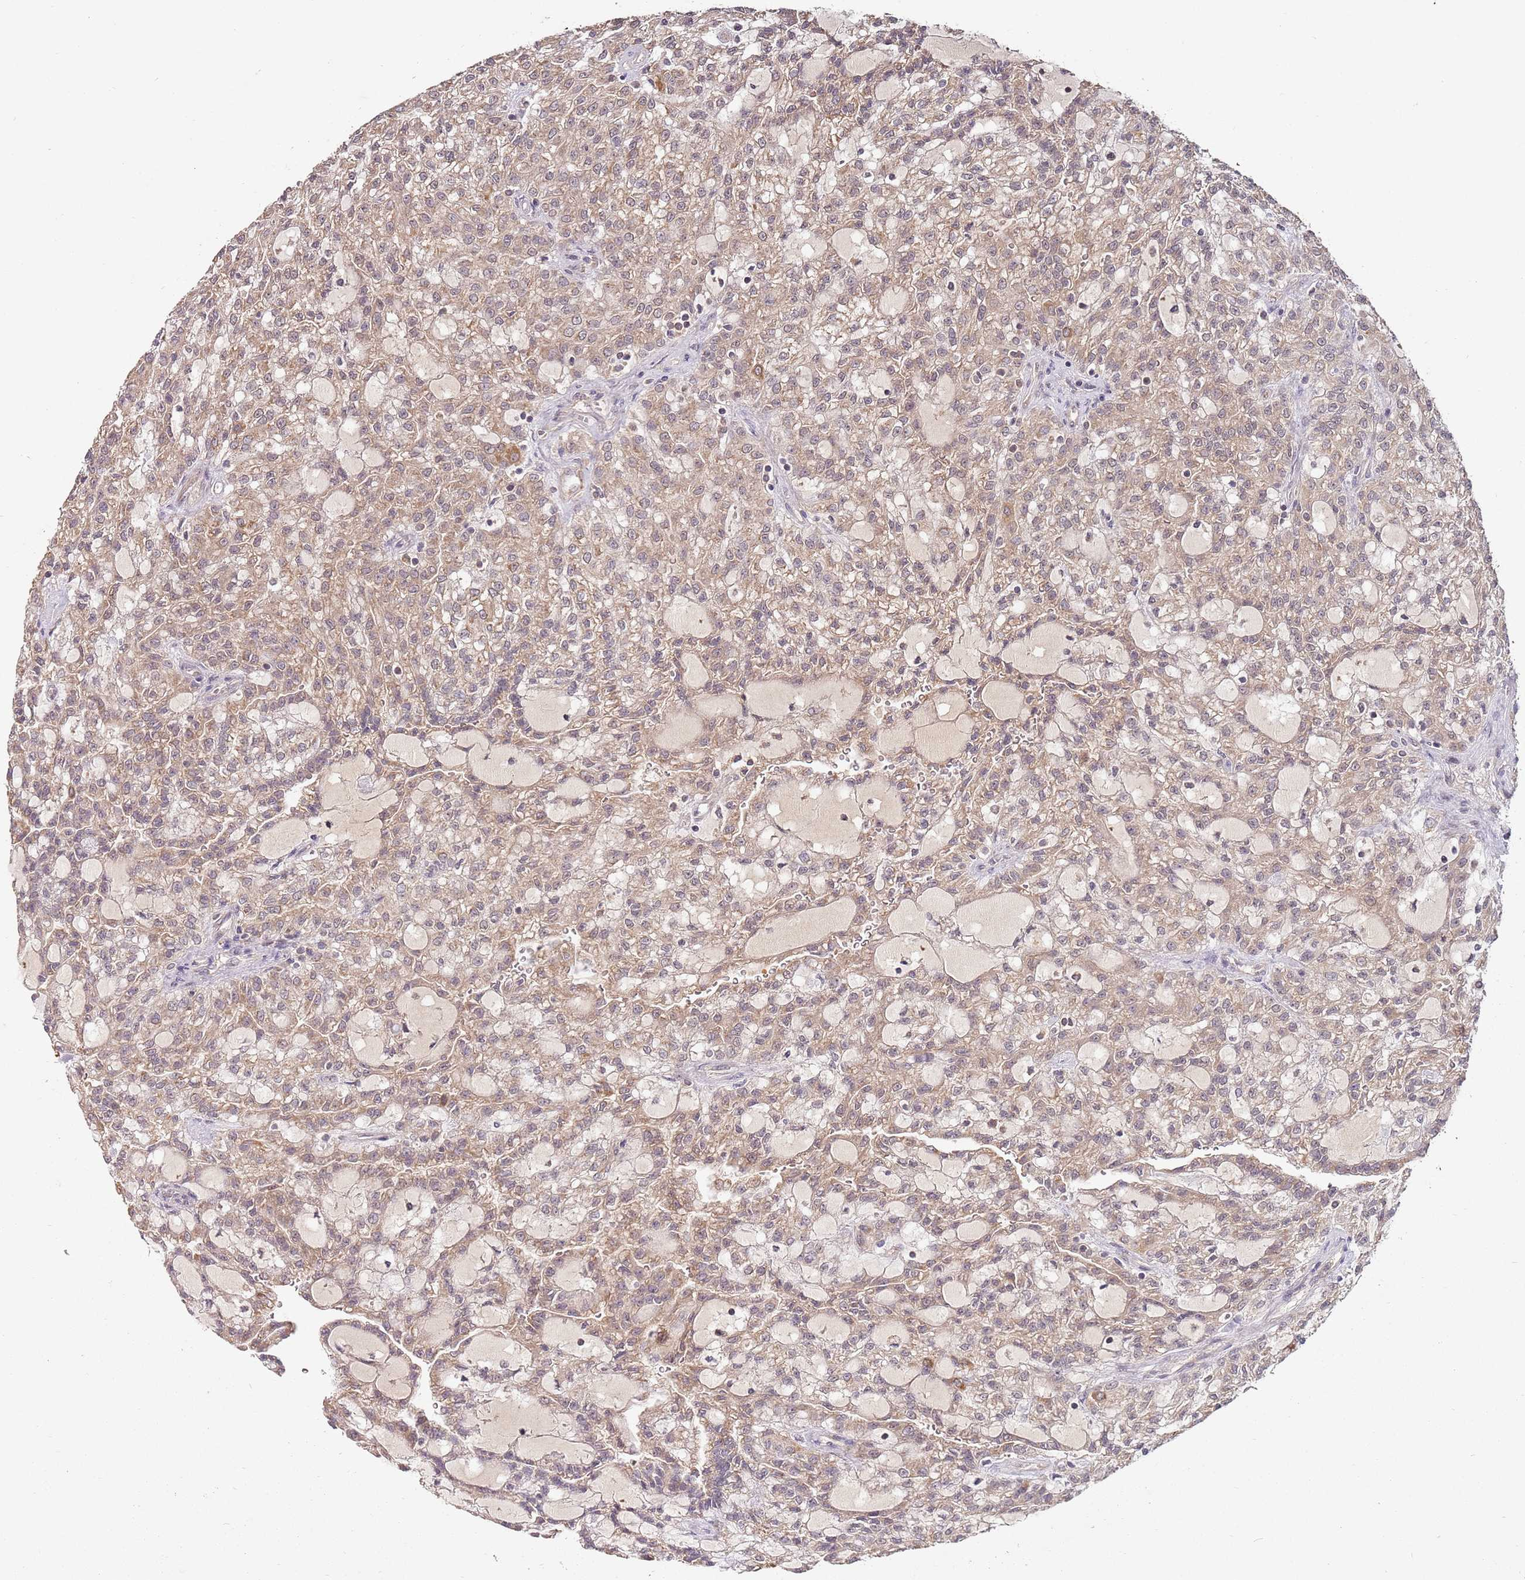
{"staining": {"intensity": "weak", "quantity": ">75%", "location": "cytoplasmic/membranous"}, "tissue": "renal cancer", "cell_type": "Tumor cells", "image_type": "cancer", "snomed": [{"axis": "morphology", "description": "Adenocarcinoma, NOS"}, {"axis": "topography", "description": "Kidney"}], "caption": "Protein staining by immunohistochemistry demonstrates weak cytoplasmic/membranous staining in approximately >75% of tumor cells in renal cancer (adenocarcinoma).", "gene": "LIN37", "patient": {"sex": "male", "age": 63}}